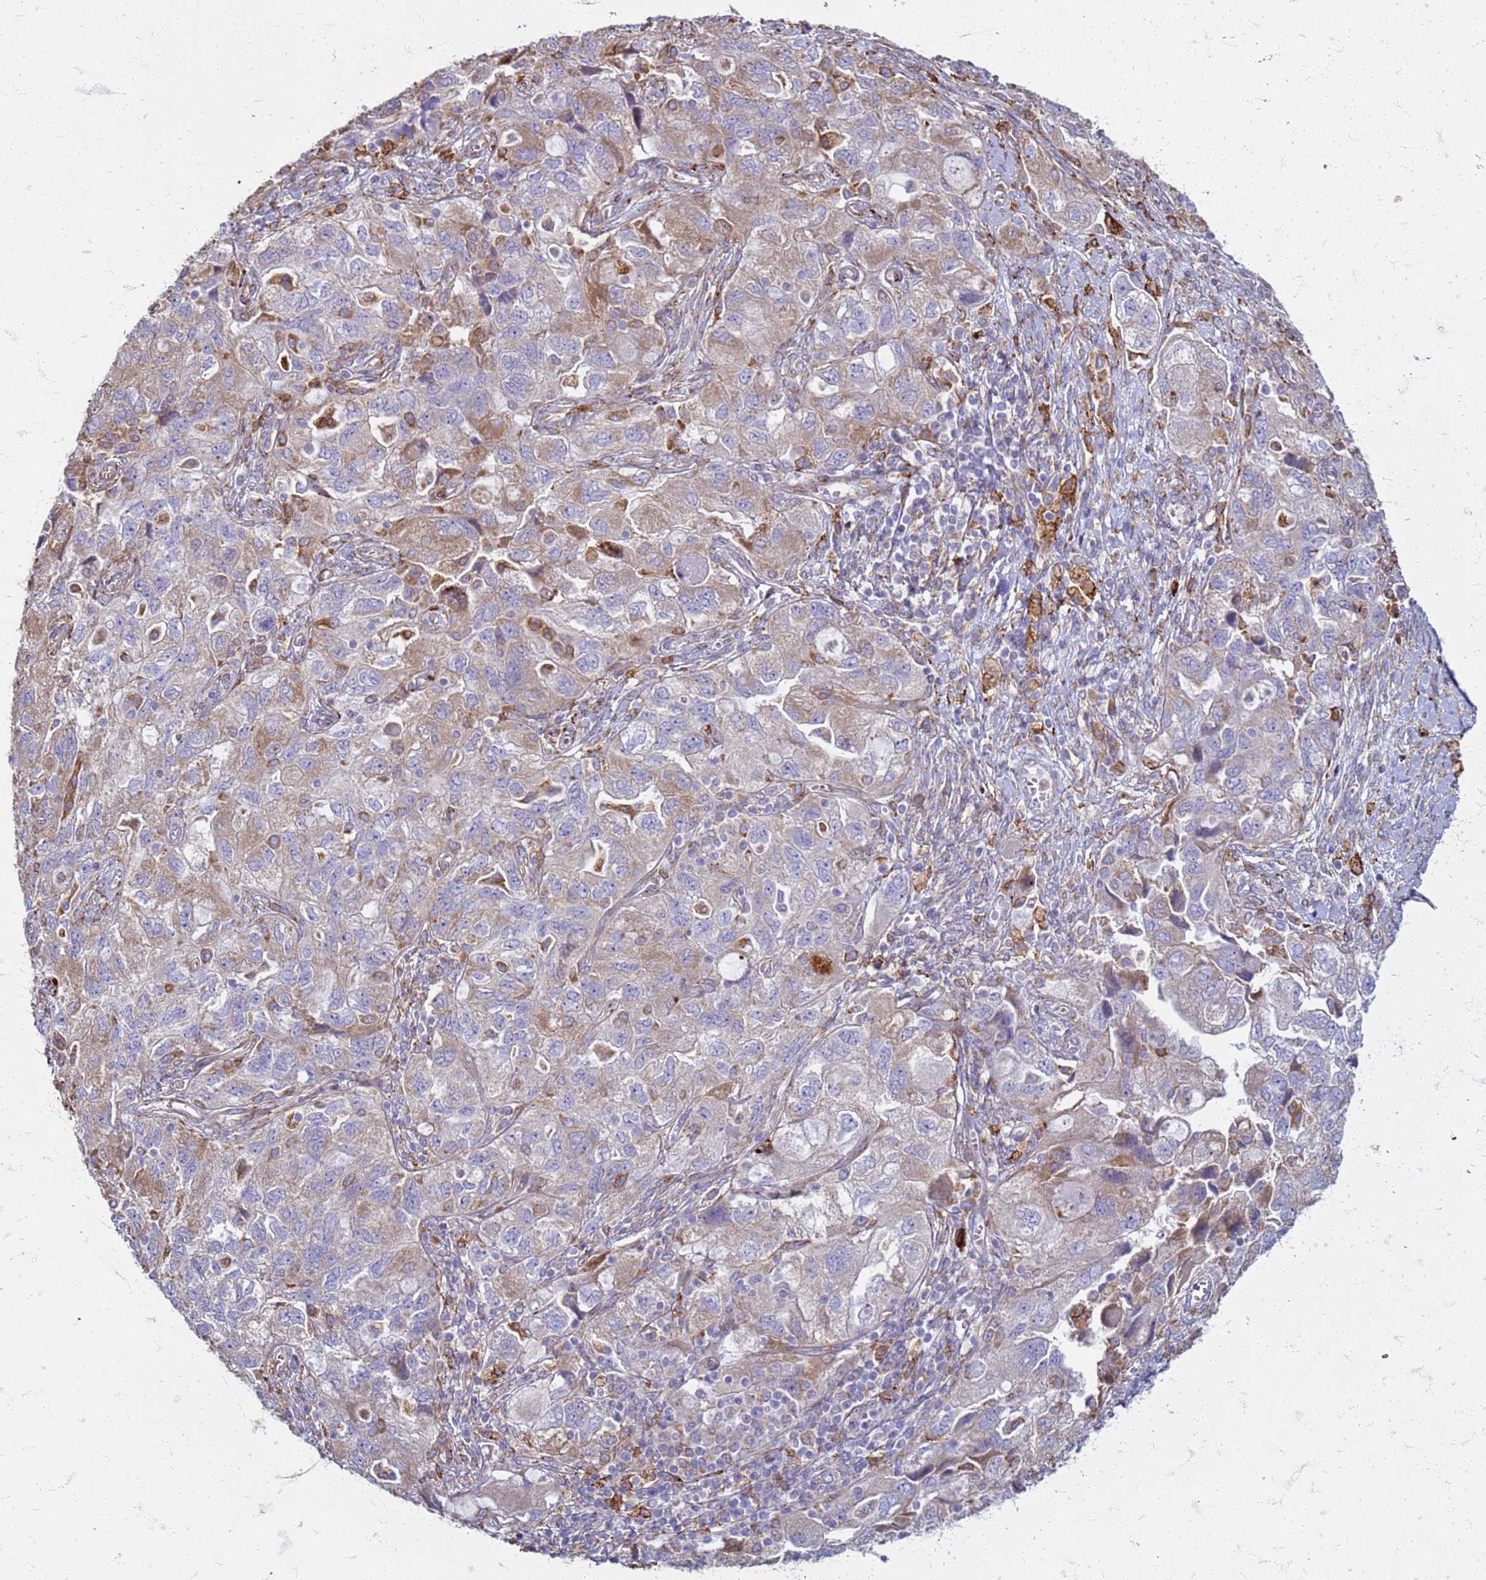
{"staining": {"intensity": "weak", "quantity": "25%-75%", "location": "cytoplasmic/membranous"}, "tissue": "ovarian cancer", "cell_type": "Tumor cells", "image_type": "cancer", "snomed": [{"axis": "morphology", "description": "Carcinoma, NOS"}, {"axis": "morphology", "description": "Cystadenocarcinoma, serous, NOS"}, {"axis": "topography", "description": "Ovary"}], "caption": "A histopathology image showing weak cytoplasmic/membranous staining in about 25%-75% of tumor cells in carcinoma (ovarian), as visualized by brown immunohistochemical staining.", "gene": "PDK3", "patient": {"sex": "female", "age": 69}}